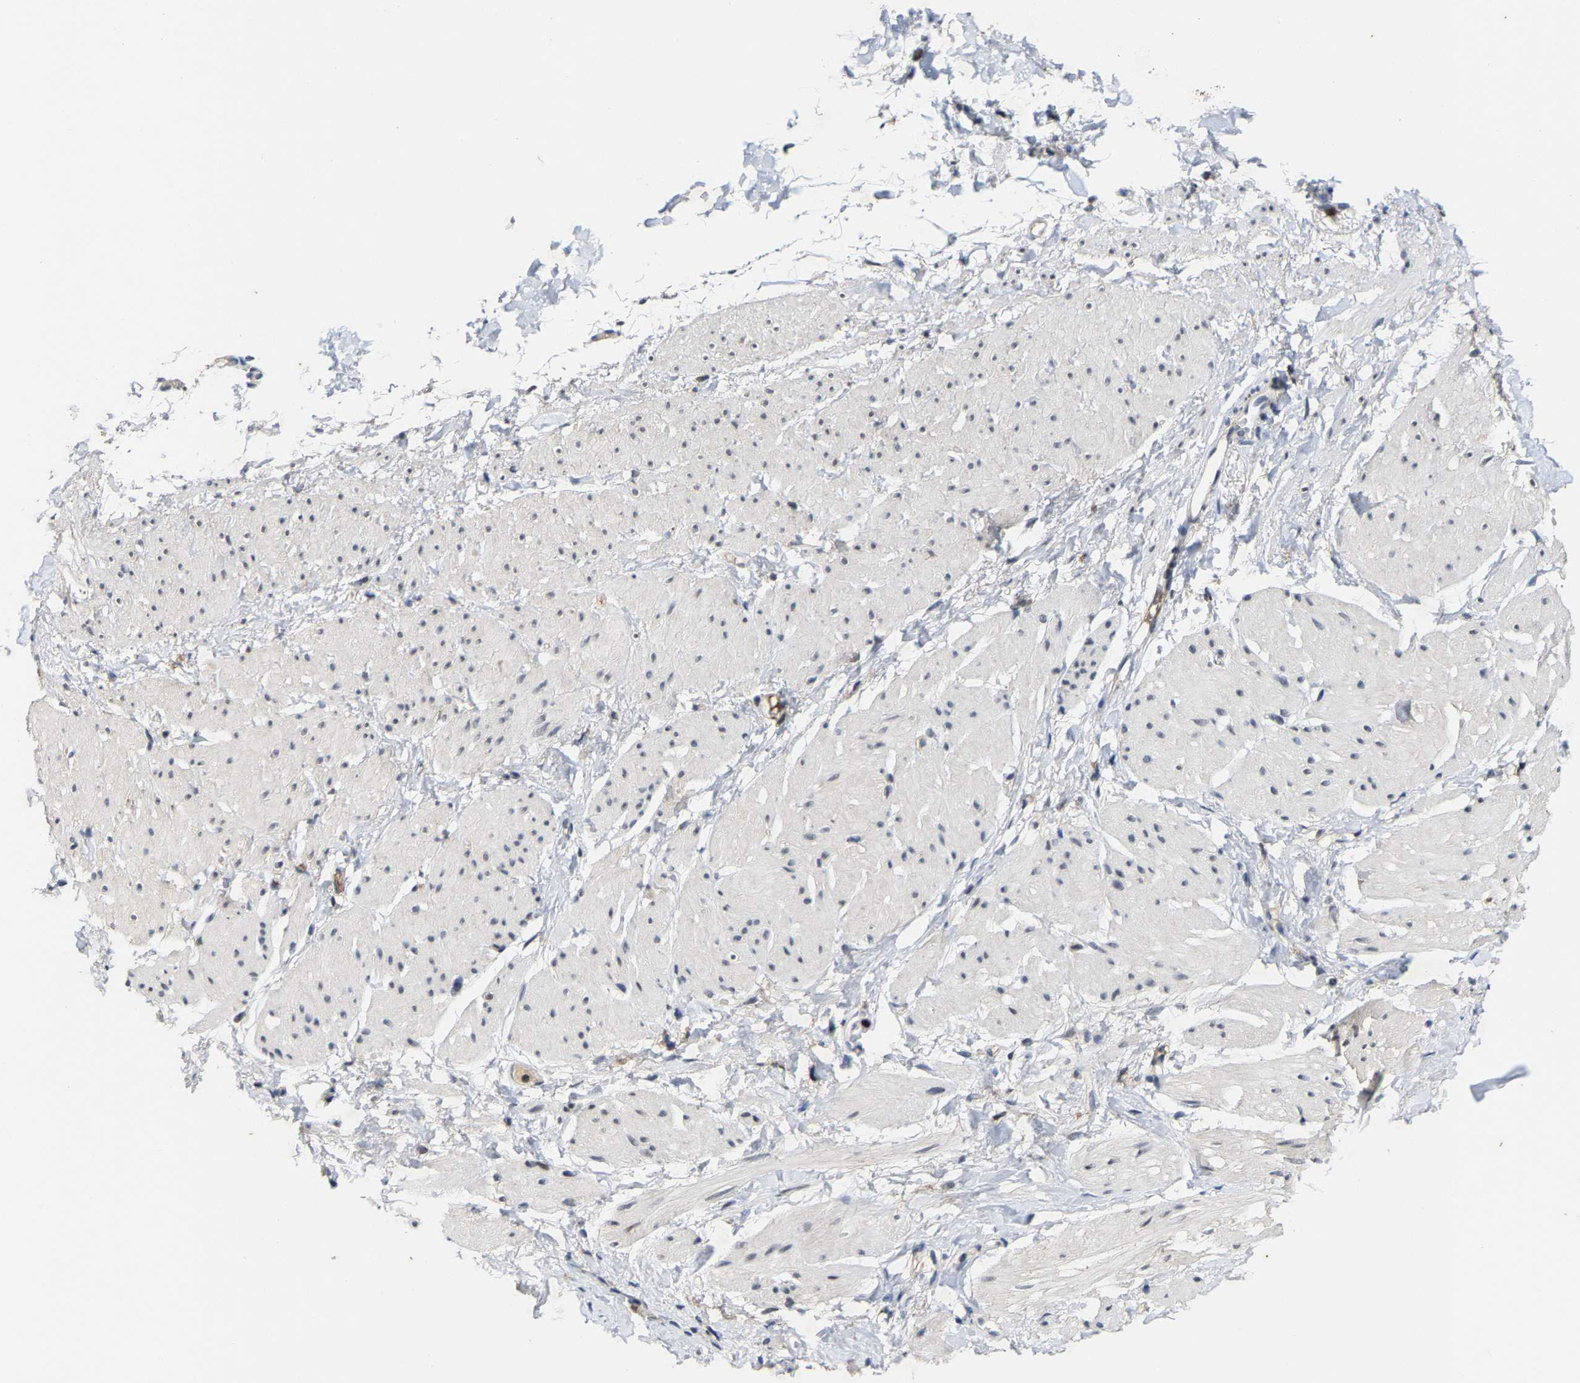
{"staining": {"intensity": "negative", "quantity": "none", "location": "none"}, "tissue": "smooth muscle", "cell_type": "Smooth muscle cells", "image_type": "normal", "snomed": [{"axis": "morphology", "description": "Normal tissue, NOS"}, {"axis": "topography", "description": "Smooth muscle"}], "caption": "A histopathology image of smooth muscle stained for a protein demonstrates no brown staining in smooth muscle cells. The staining is performed using DAB brown chromogen with nuclei counter-stained in using hematoxylin.", "gene": "FGD3", "patient": {"sex": "male", "age": 16}}